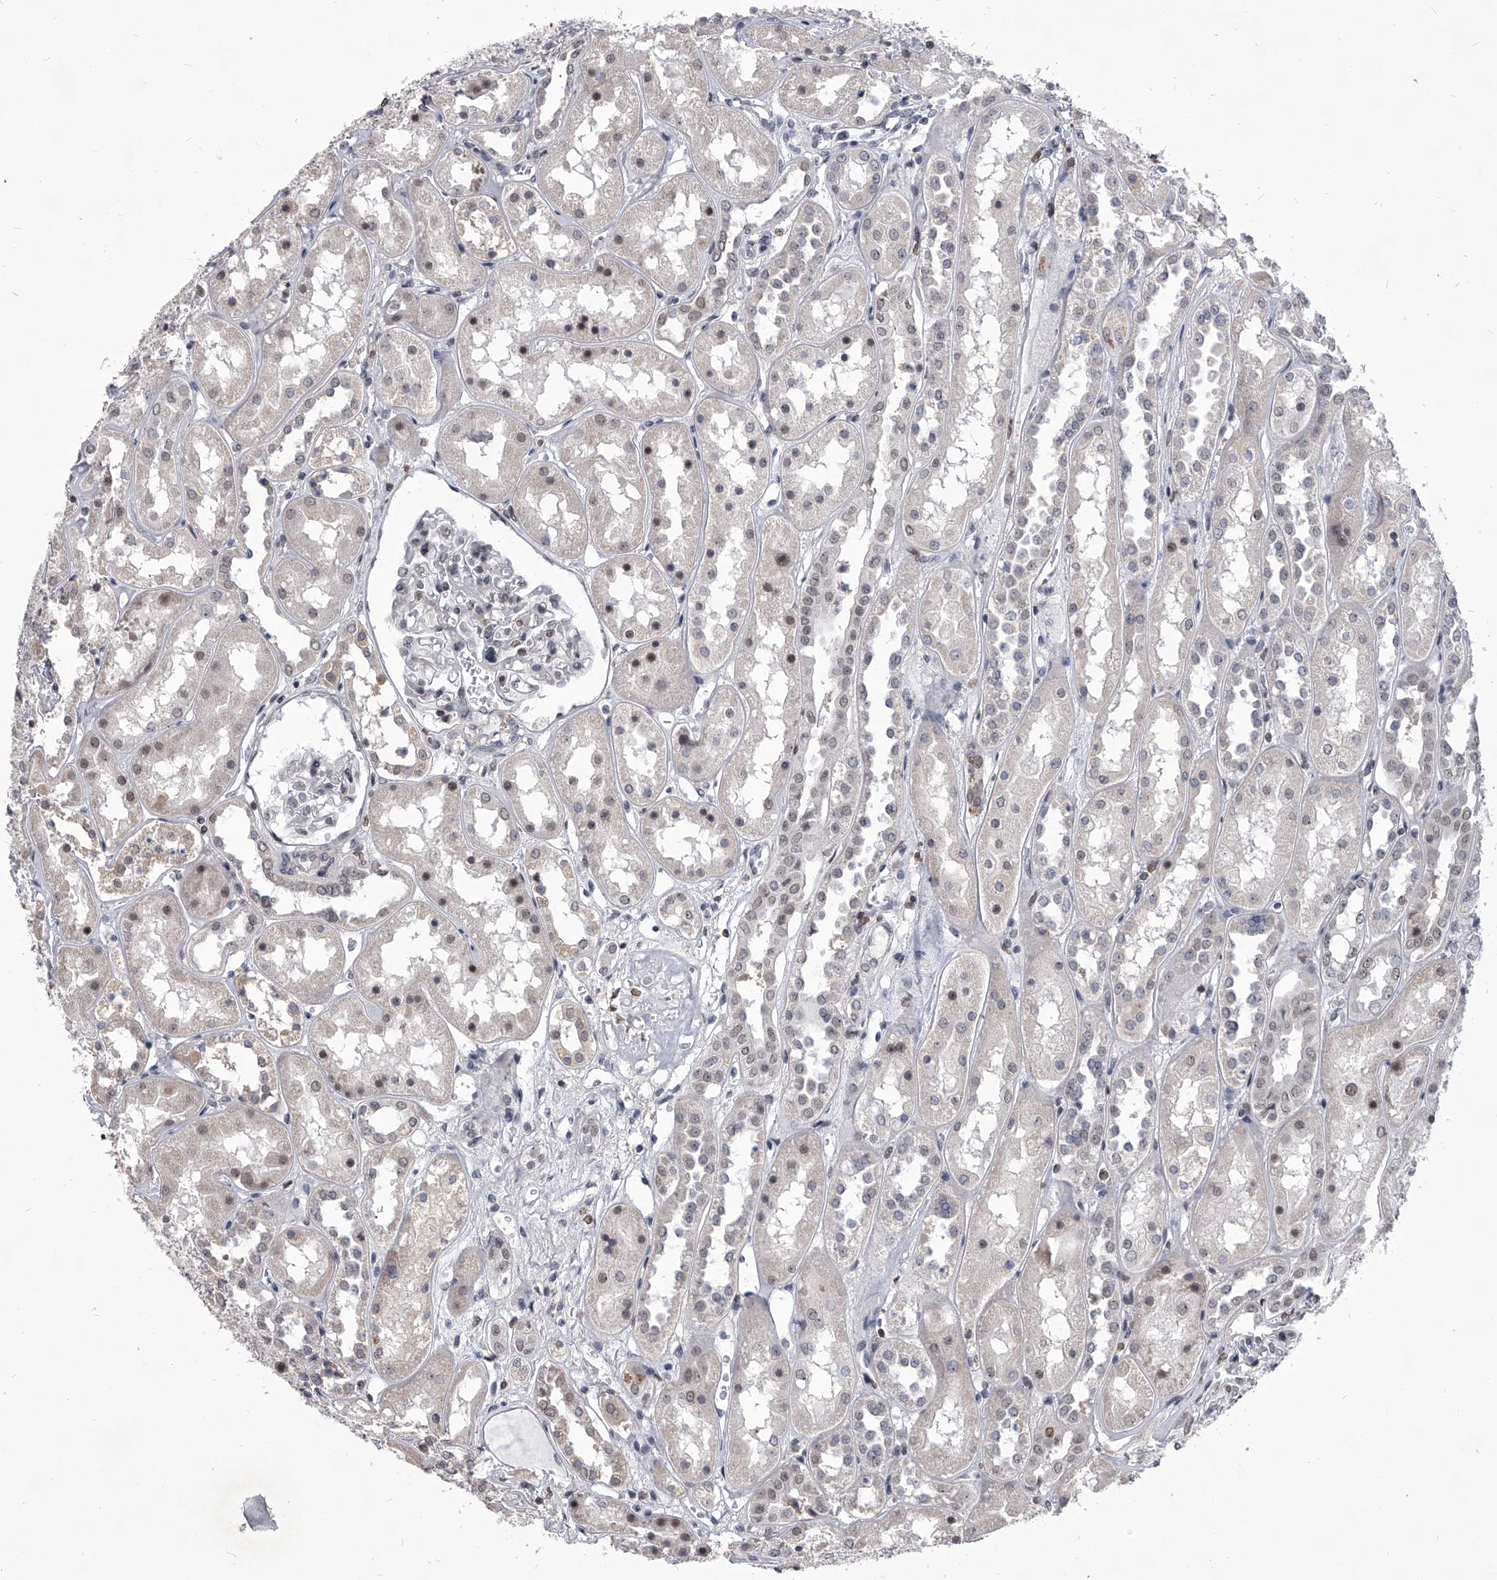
{"staining": {"intensity": "negative", "quantity": "none", "location": "none"}, "tissue": "kidney", "cell_type": "Cells in glomeruli", "image_type": "normal", "snomed": [{"axis": "morphology", "description": "Normal tissue, NOS"}, {"axis": "topography", "description": "Kidney"}], "caption": "Human kidney stained for a protein using IHC displays no expression in cells in glomeruli.", "gene": "PPIL4", "patient": {"sex": "male", "age": 70}}